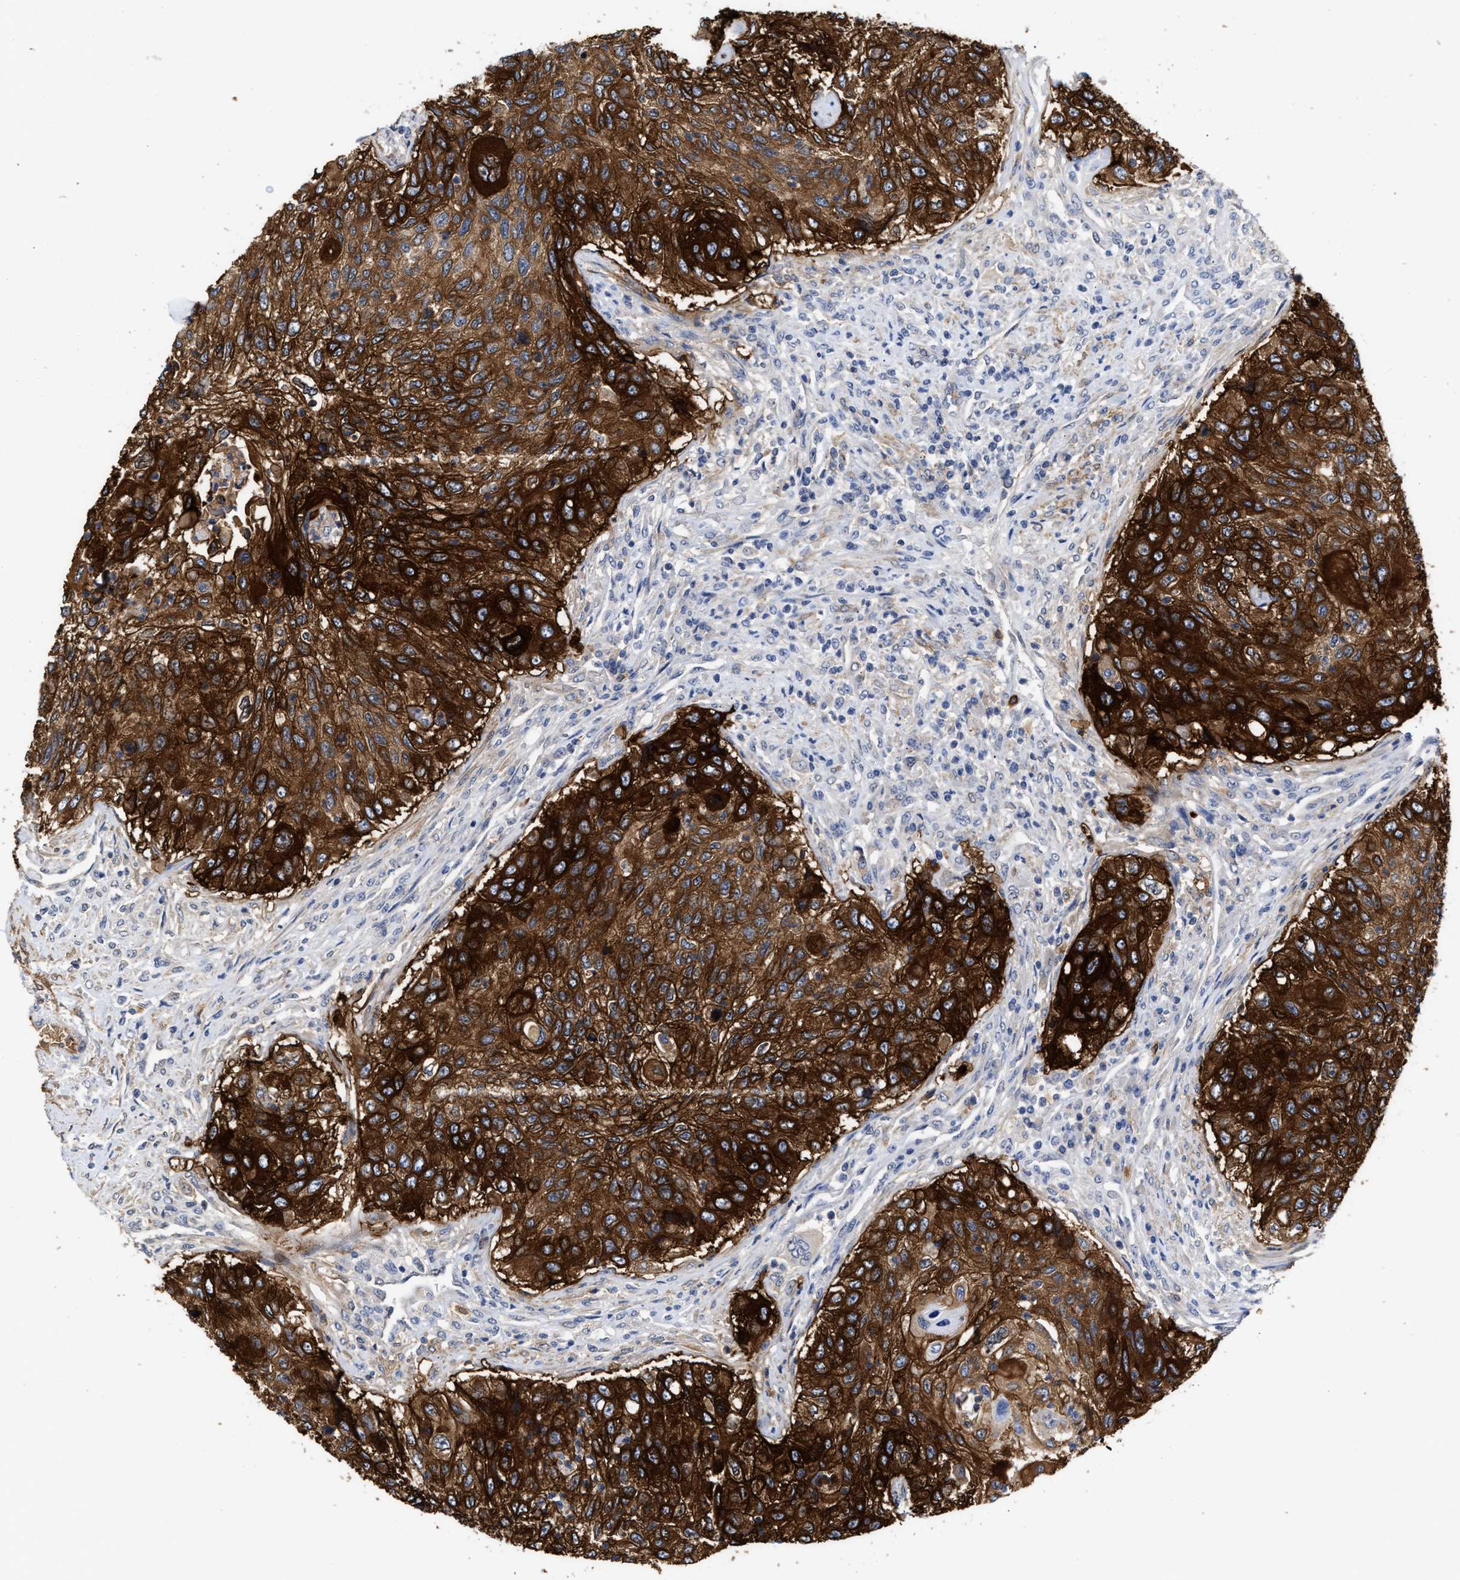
{"staining": {"intensity": "strong", "quantity": ">75%", "location": "cytoplasmic/membranous"}, "tissue": "urothelial cancer", "cell_type": "Tumor cells", "image_type": "cancer", "snomed": [{"axis": "morphology", "description": "Urothelial carcinoma, High grade"}, {"axis": "topography", "description": "Urinary bladder"}], "caption": "Urothelial carcinoma (high-grade) stained with a protein marker displays strong staining in tumor cells.", "gene": "AHNAK2", "patient": {"sex": "female", "age": 60}}